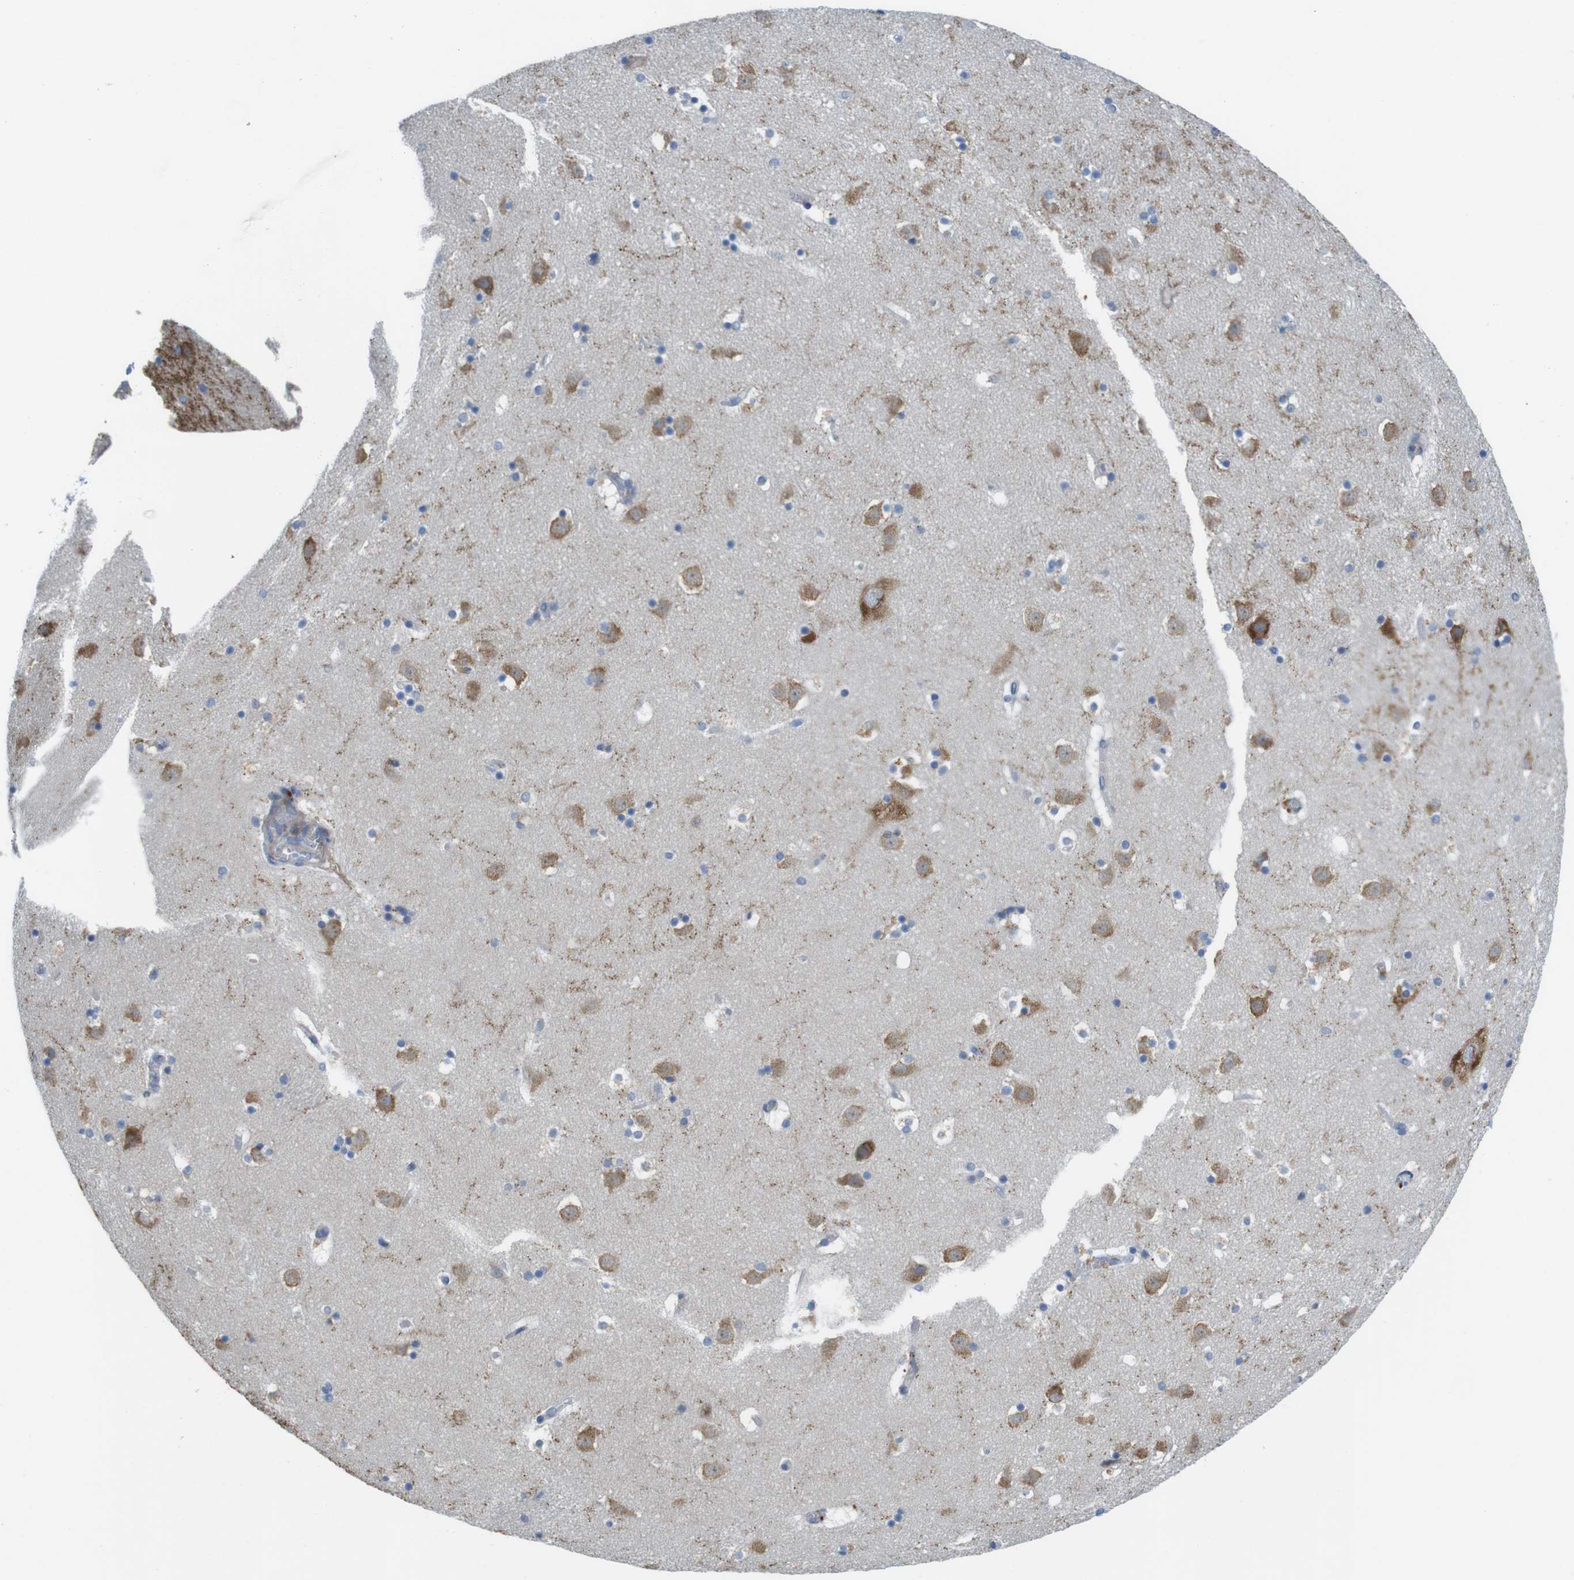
{"staining": {"intensity": "moderate", "quantity": "<25%", "location": "cytoplasmic/membranous"}, "tissue": "caudate", "cell_type": "Glial cells", "image_type": "normal", "snomed": [{"axis": "morphology", "description": "Normal tissue, NOS"}, {"axis": "topography", "description": "Lateral ventricle wall"}], "caption": "Moderate cytoplasmic/membranous staining is appreciated in approximately <25% of glial cells in unremarkable caudate.", "gene": "TMEM234", "patient": {"sex": "male", "age": 45}}